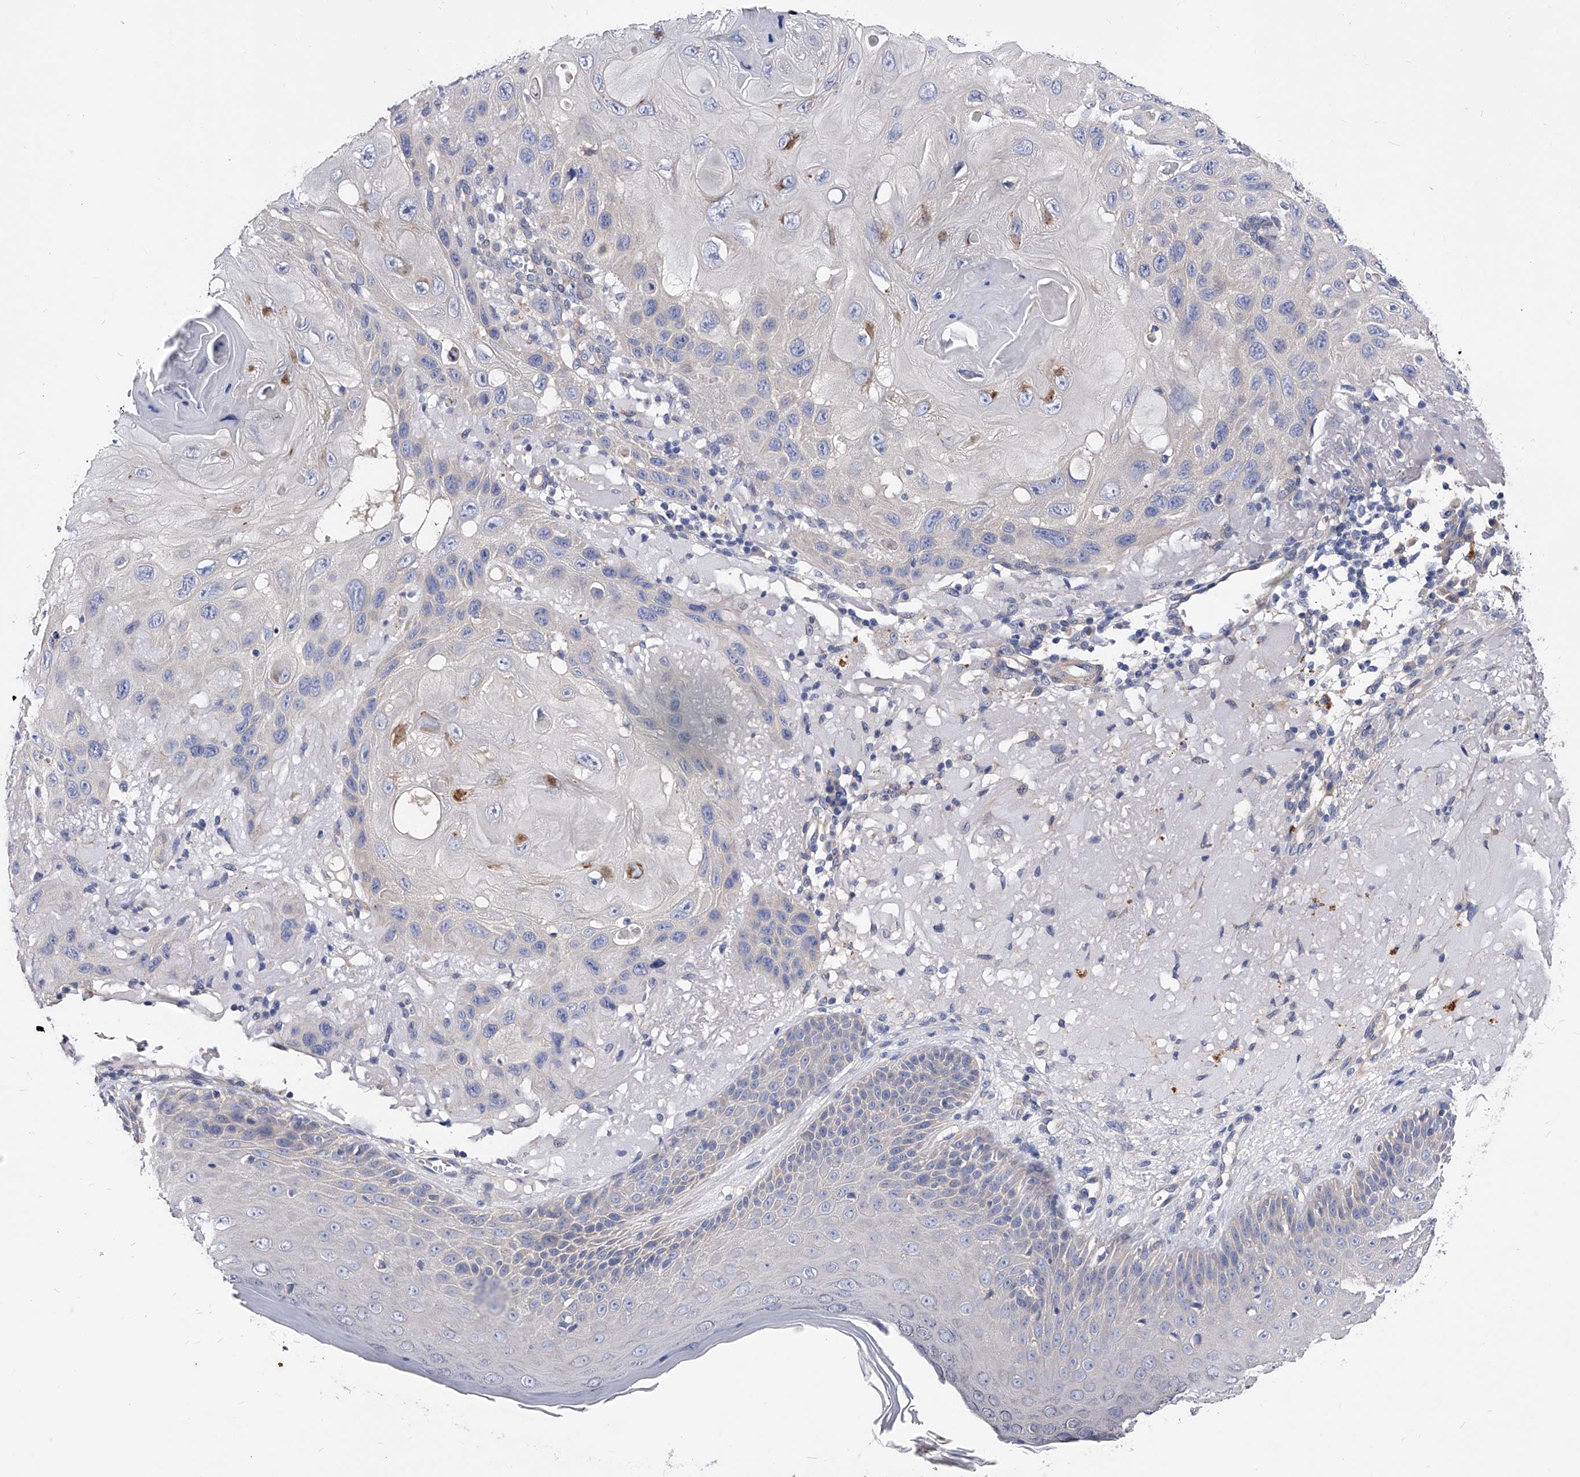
{"staining": {"intensity": "negative", "quantity": "none", "location": "none"}, "tissue": "skin cancer", "cell_type": "Tumor cells", "image_type": "cancer", "snomed": [{"axis": "morphology", "description": "Normal tissue, NOS"}, {"axis": "morphology", "description": "Squamous cell carcinoma, NOS"}, {"axis": "topography", "description": "Skin"}], "caption": "Human skin cancer stained for a protein using immunohistochemistry (IHC) shows no staining in tumor cells.", "gene": "PPP5C", "patient": {"sex": "female", "age": 96}}